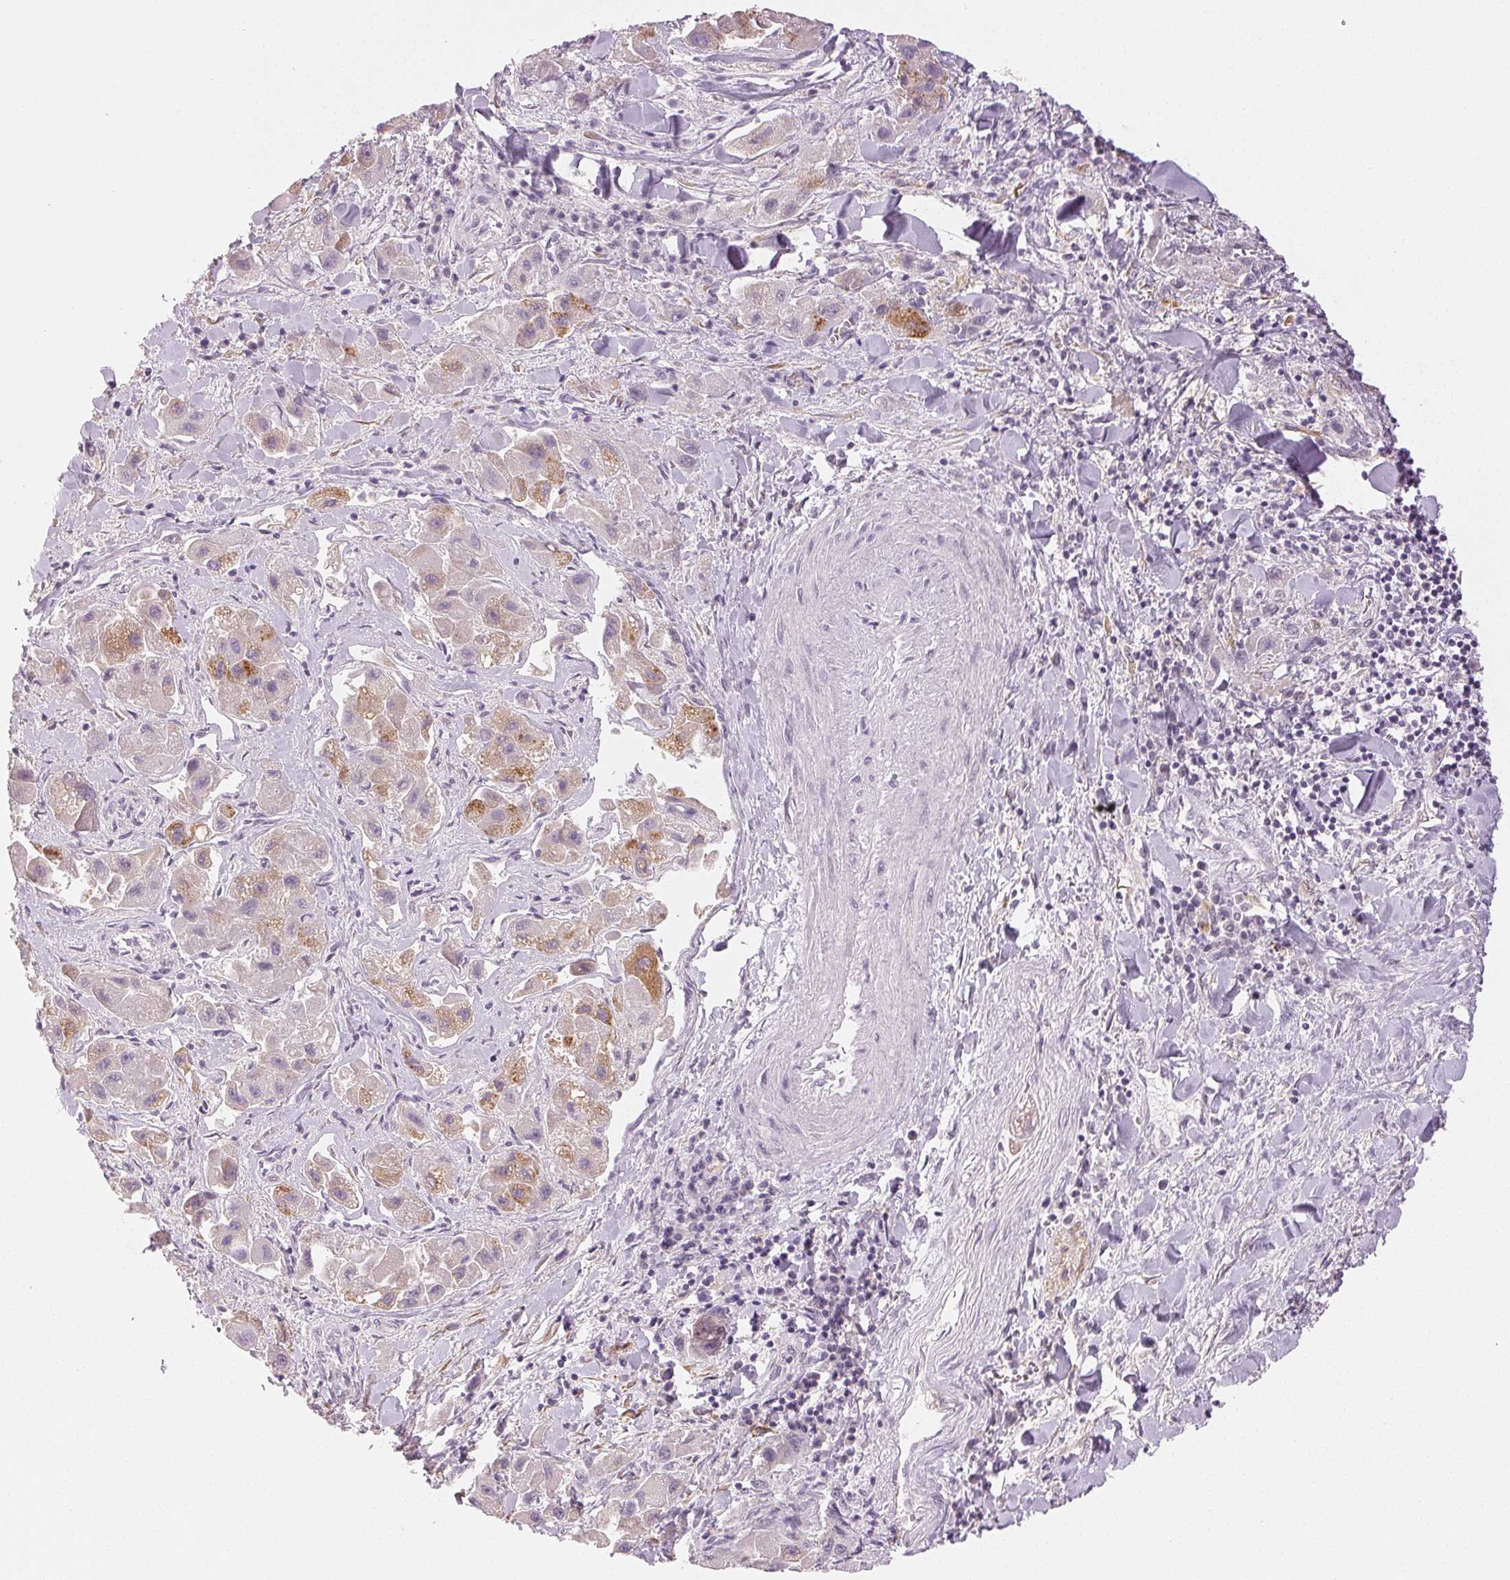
{"staining": {"intensity": "moderate", "quantity": "<25%", "location": "cytoplasmic/membranous"}, "tissue": "liver cancer", "cell_type": "Tumor cells", "image_type": "cancer", "snomed": [{"axis": "morphology", "description": "Carcinoma, Hepatocellular, NOS"}, {"axis": "topography", "description": "Liver"}], "caption": "Immunohistochemical staining of hepatocellular carcinoma (liver) exhibits moderate cytoplasmic/membranous protein expression in about <25% of tumor cells.", "gene": "MAP1LC3A", "patient": {"sex": "male", "age": 24}}